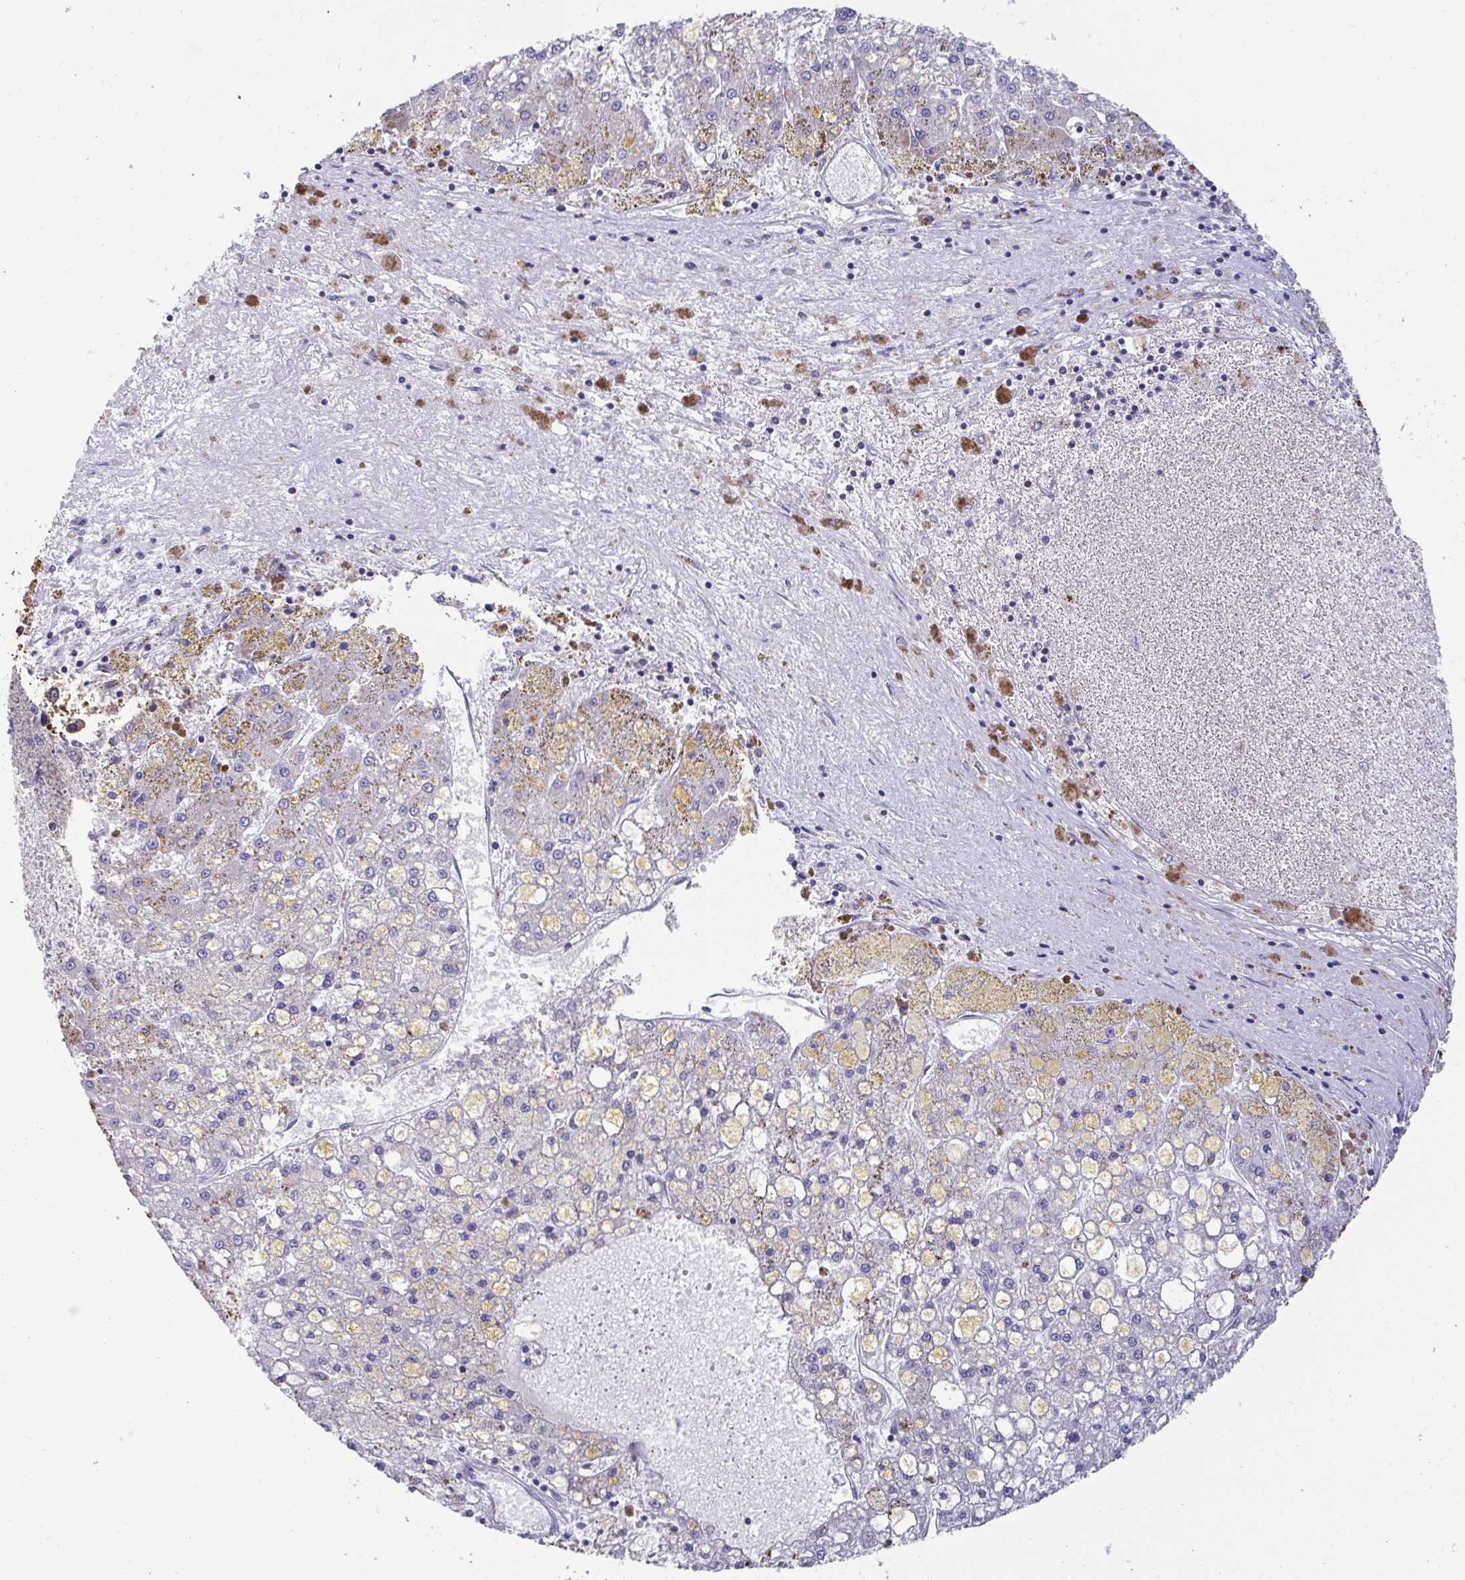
{"staining": {"intensity": "moderate", "quantity": "<25%", "location": "cytoplasmic/membranous"}, "tissue": "liver cancer", "cell_type": "Tumor cells", "image_type": "cancer", "snomed": [{"axis": "morphology", "description": "Carcinoma, Hepatocellular, NOS"}, {"axis": "topography", "description": "Liver"}], "caption": "A low amount of moderate cytoplasmic/membranous expression is seen in approximately <25% of tumor cells in liver cancer (hepatocellular carcinoma) tissue.", "gene": "BCAT2", "patient": {"sex": "male", "age": 67}}